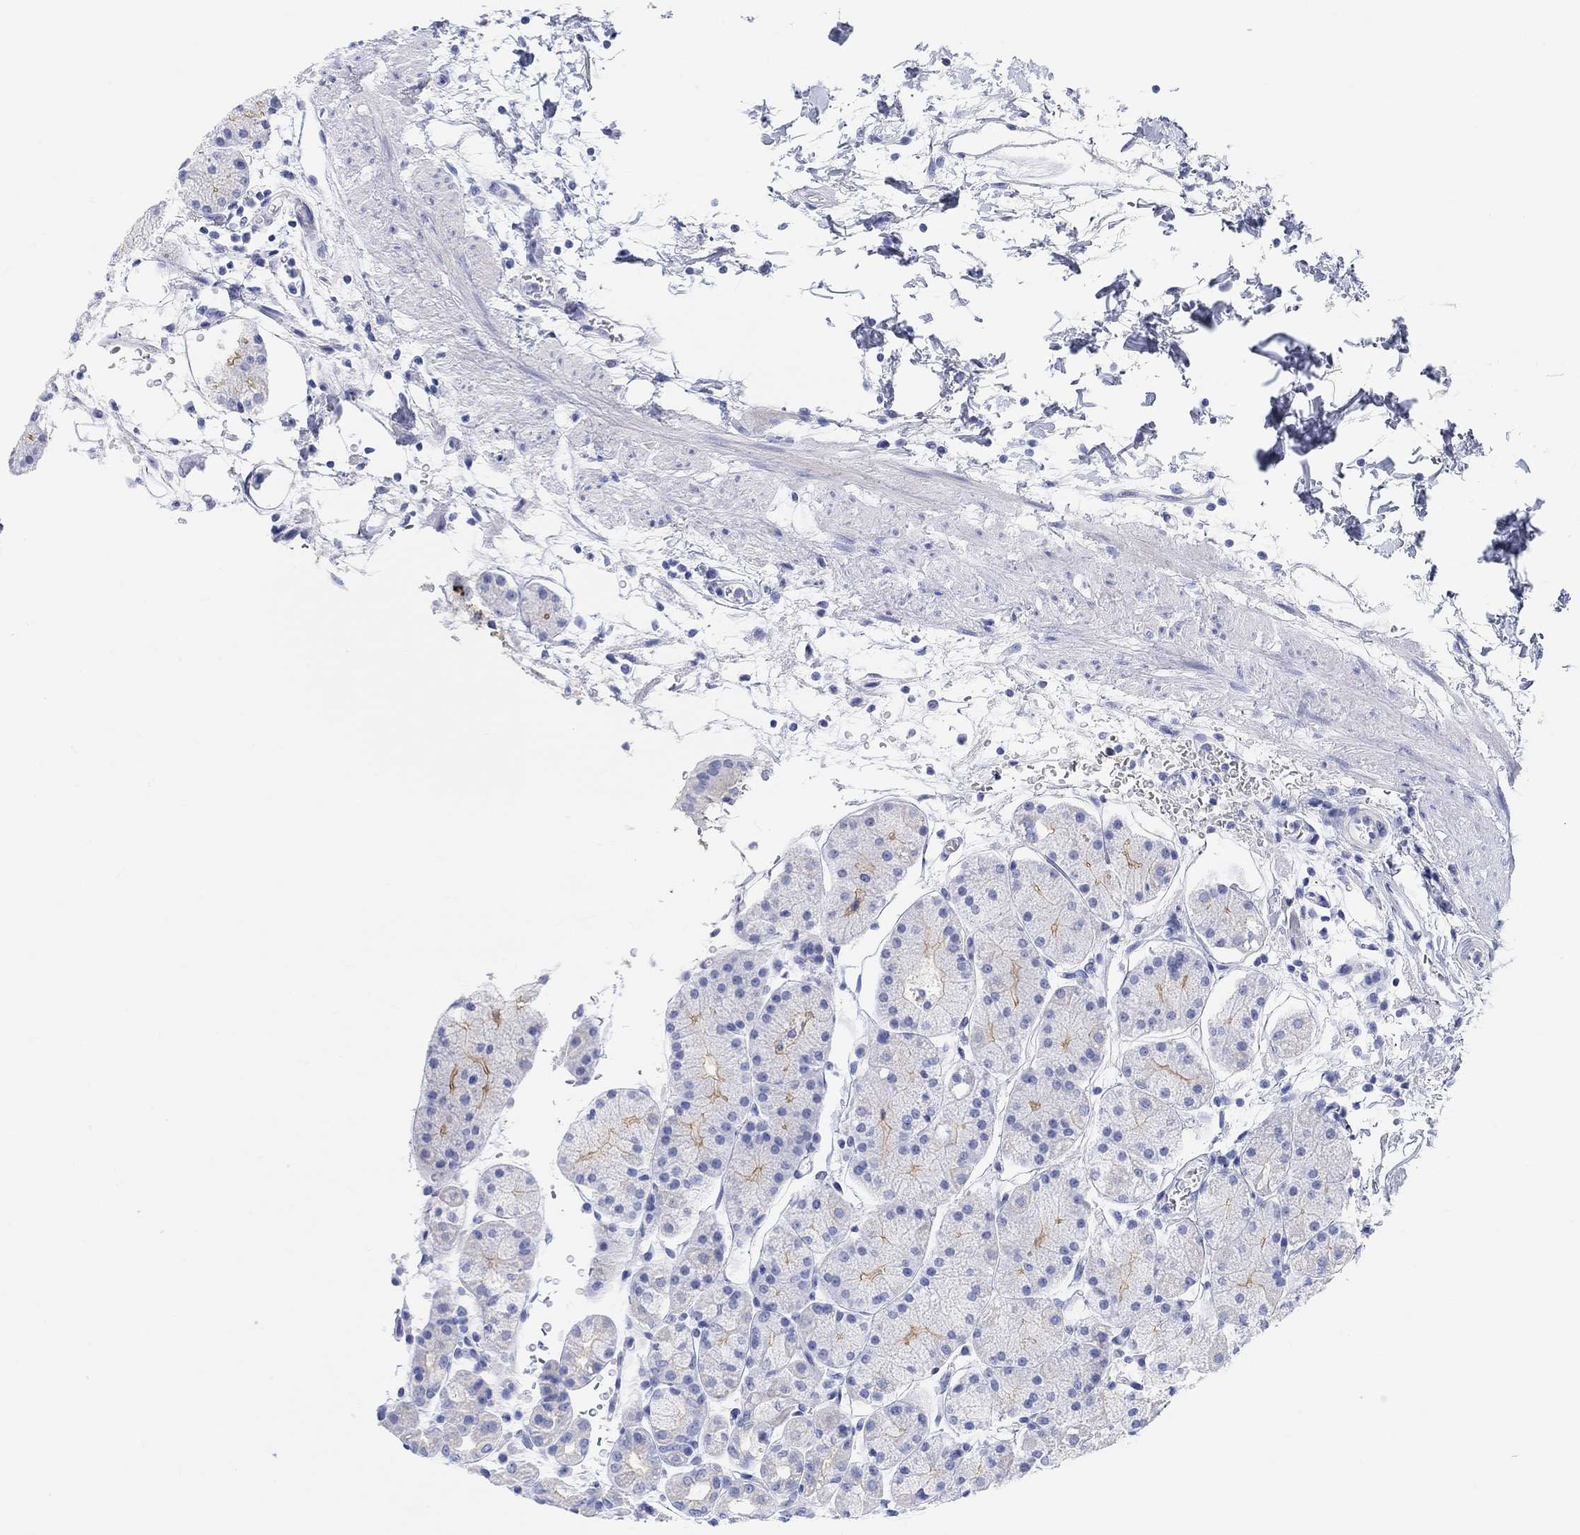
{"staining": {"intensity": "moderate", "quantity": "<25%", "location": "cytoplasmic/membranous"}, "tissue": "stomach", "cell_type": "Glandular cells", "image_type": "normal", "snomed": [{"axis": "morphology", "description": "Normal tissue, NOS"}, {"axis": "topography", "description": "Stomach"}], "caption": "Immunohistochemical staining of benign human stomach reveals moderate cytoplasmic/membranous protein expression in about <25% of glandular cells. (DAB (3,3'-diaminobenzidine) IHC, brown staining for protein, blue staining for nuclei).", "gene": "XIRP2", "patient": {"sex": "male", "age": 54}}